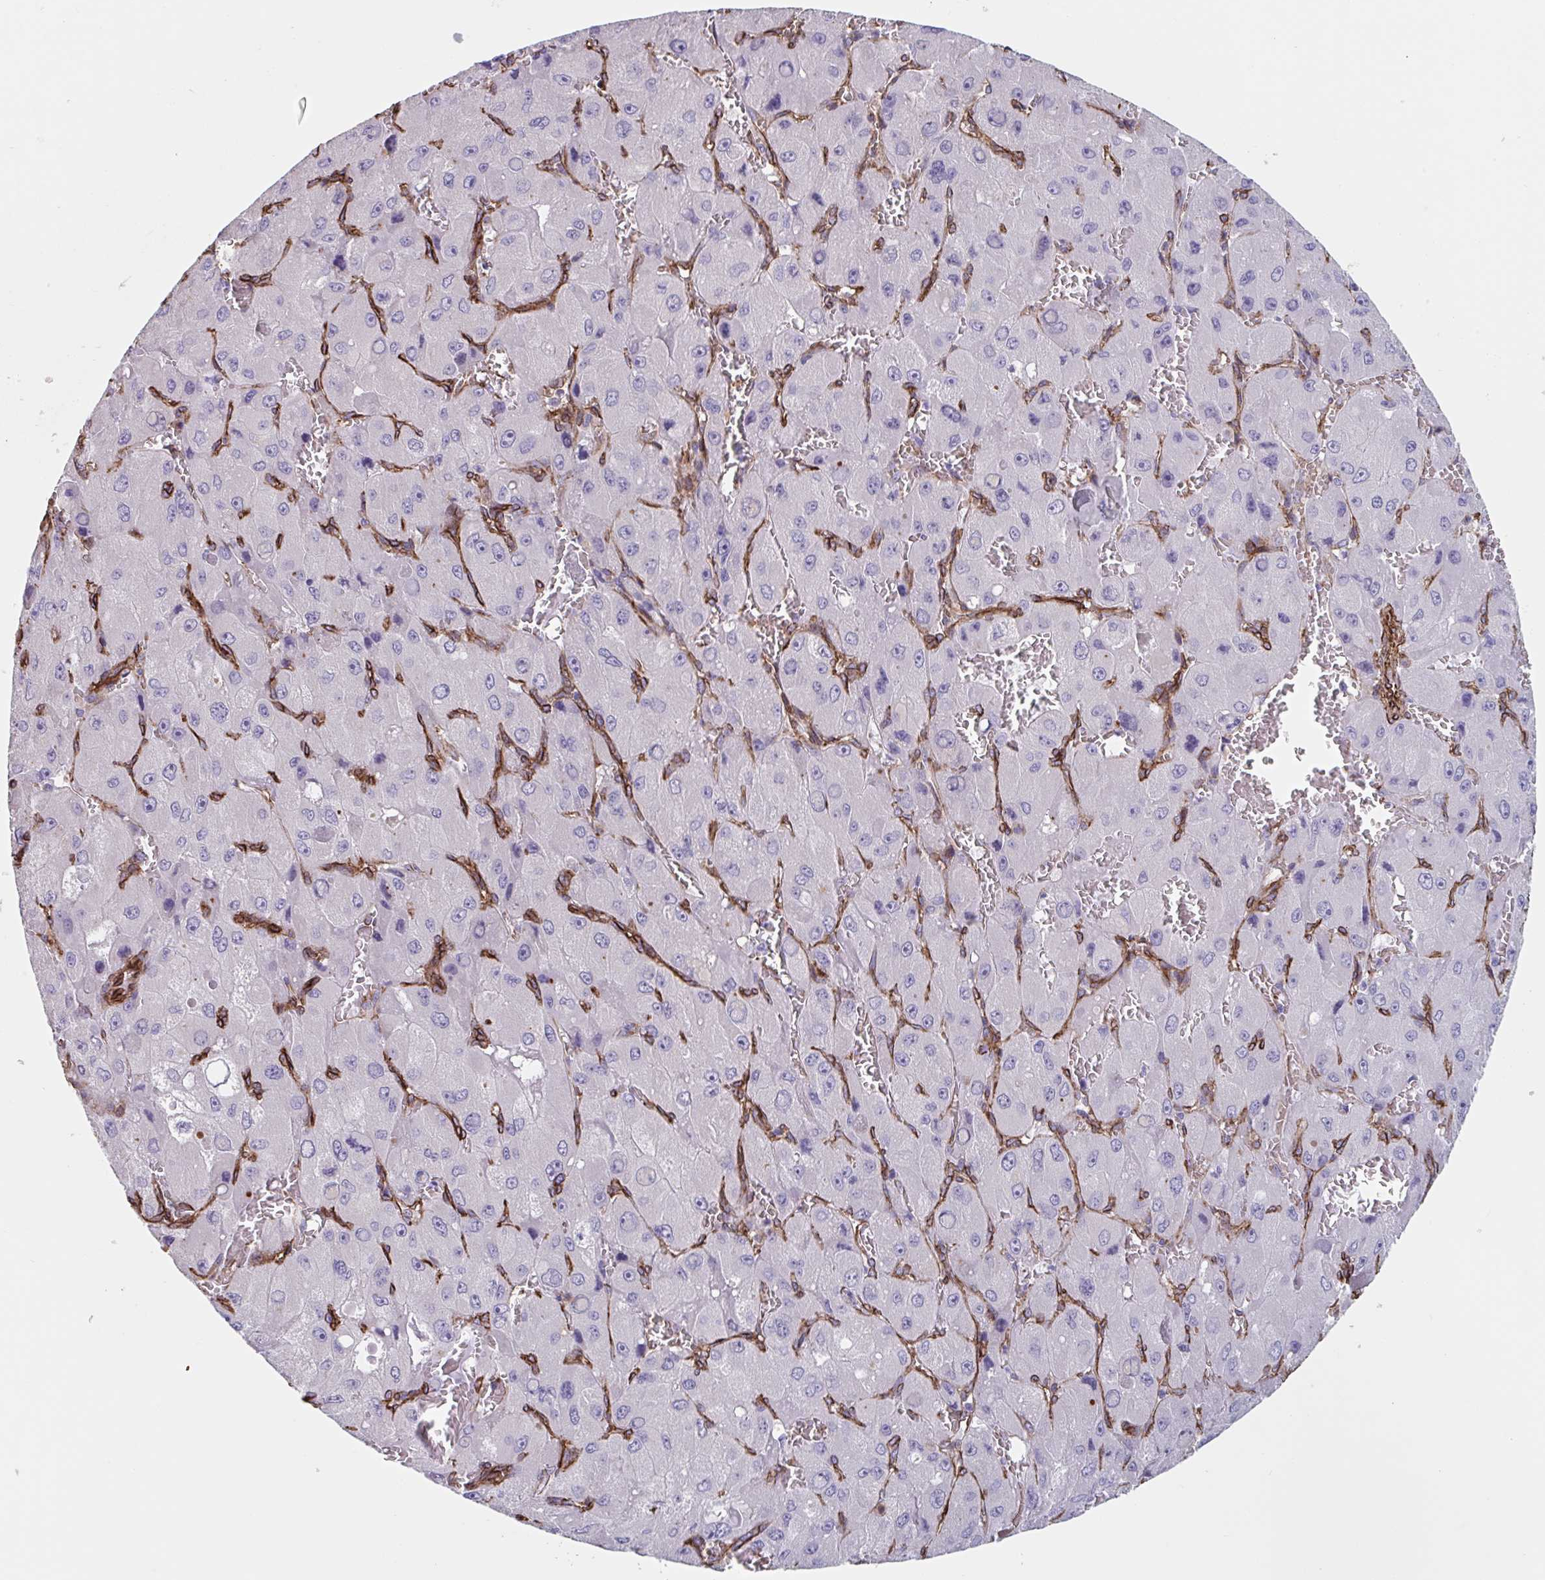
{"staining": {"intensity": "negative", "quantity": "none", "location": "none"}, "tissue": "liver cancer", "cell_type": "Tumor cells", "image_type": "cancer", "snomed": [{"axis": "morphology", "description": "Carcinoma, Hepatocellular, NOS"}, {"axis": "topography", "description": "Liver"}], "caption": "An IHC image of liver cancer is shown. There is no staining in tumor cells of liver cancer. The staining was performed using DAB (3,3'-diaminobenzidine) to visualize the protein expression in brown, while the nuclei were stained in blue with hematoxylin (Magnification: 20x).", "gene": "CITED4", "patient": {"sex": "male", "age": 27}}